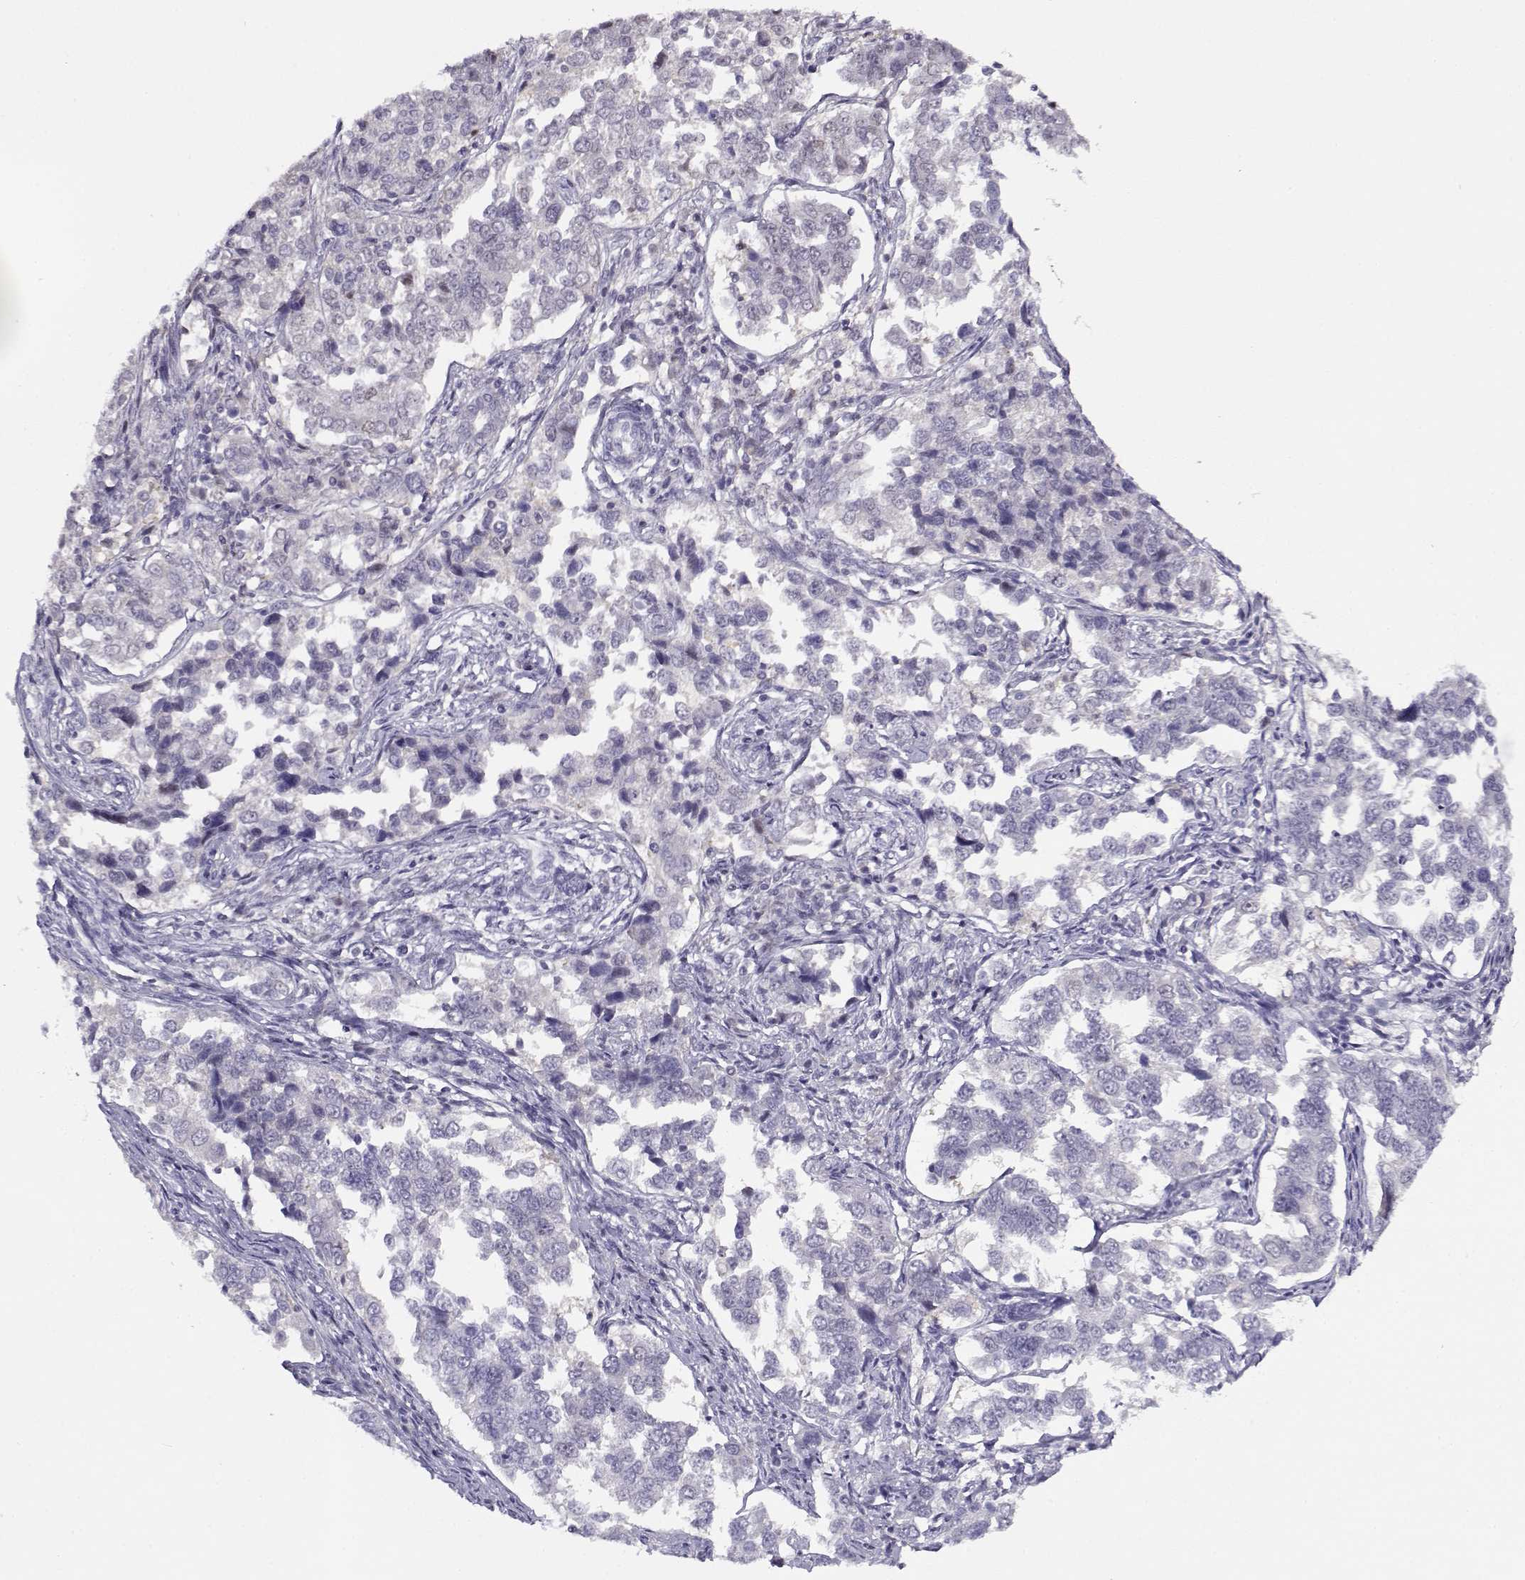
{"staining": {"intensity": "negative", "quantity": "none", "location": "none"}, "tissue": "endometrial cancer", "cell_type": "Tumor cells", "image_type": "cancer", "snomed": [{"axis": "morphology", "description": "Adenocarcinoma, NOS"}, {"axis": "topography", "description": "Endometrium"}], "caption": "Tumor cells are negative for protein expression in human endometrial adenocarcinoma. (DAB IHC with hematoxylin counter stain).", "gene": "FEZF1", "patient": {"sex": "female", "age": 43}}